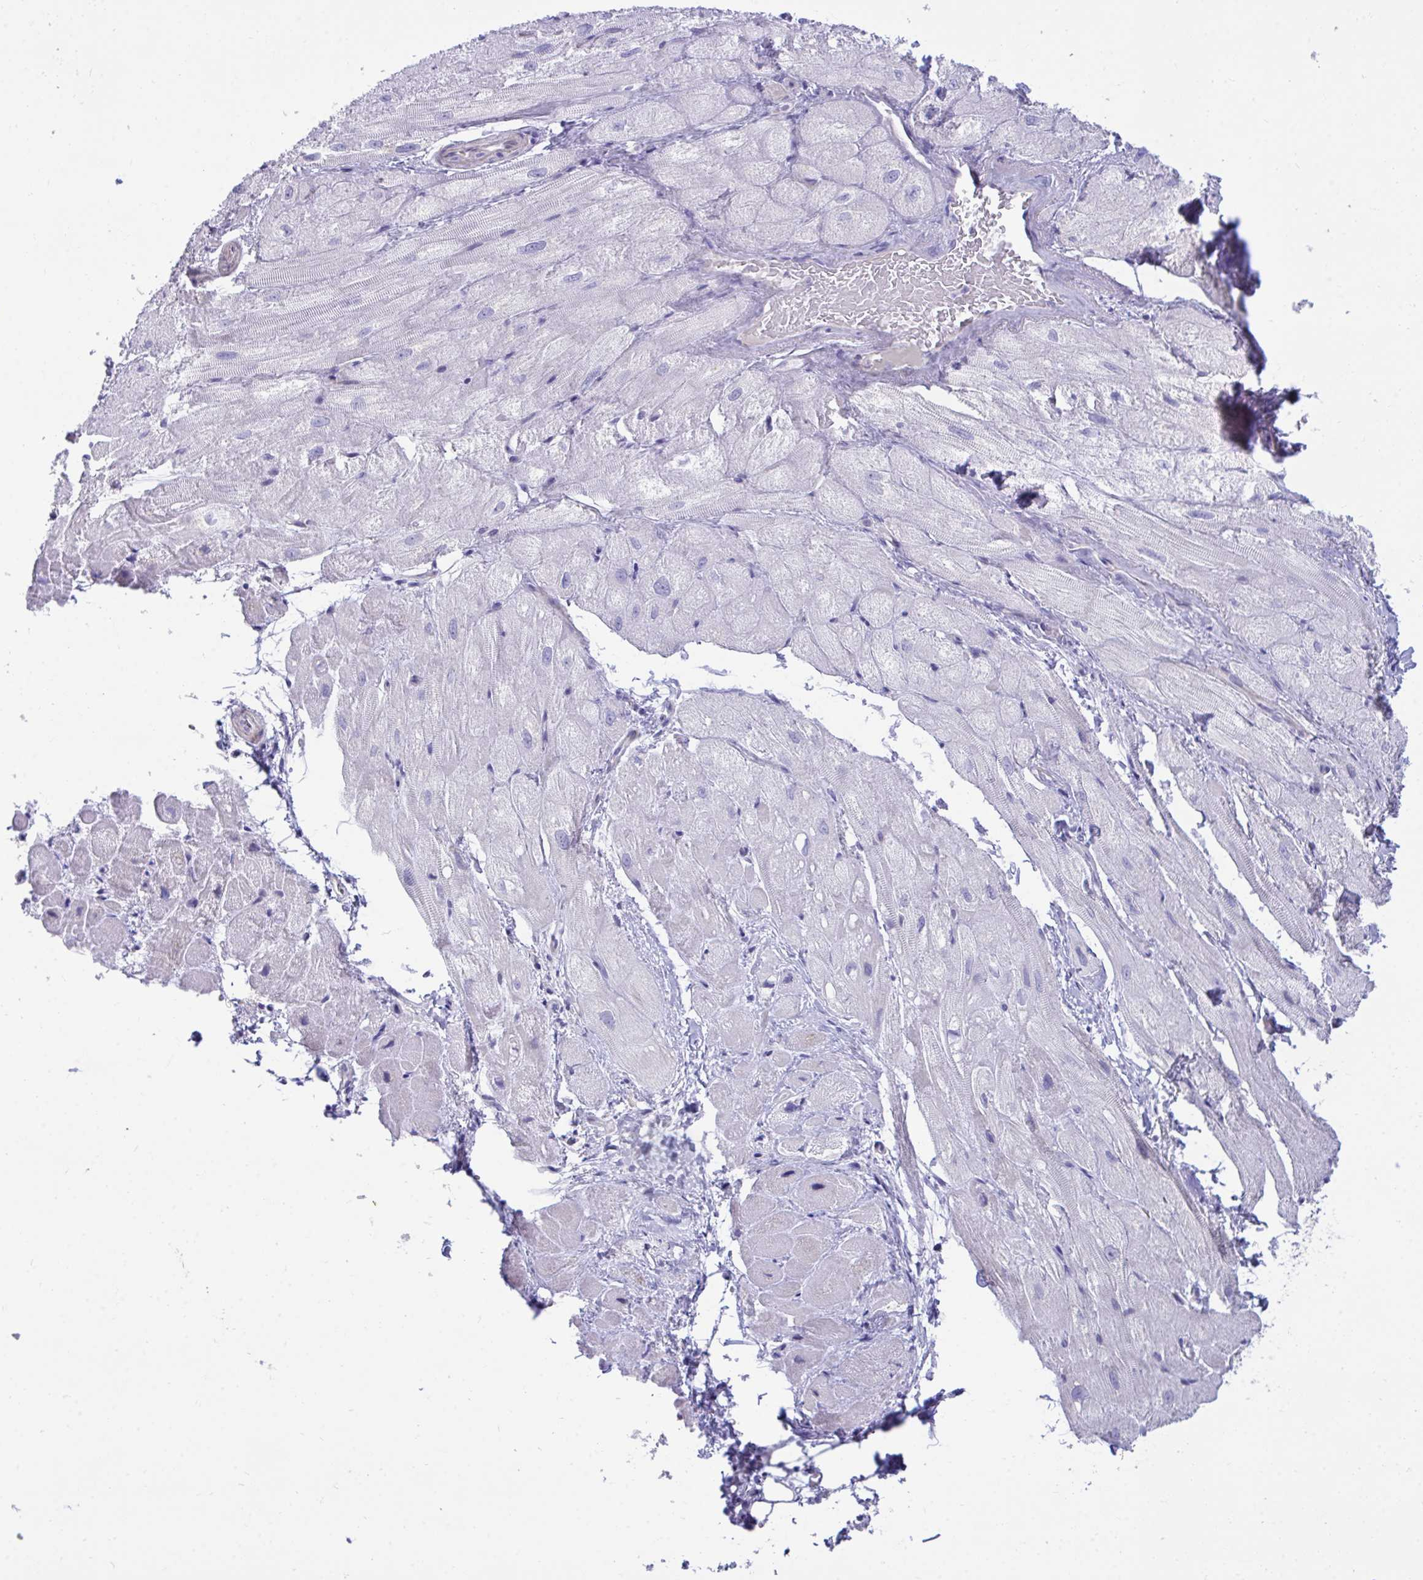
{"staining": {"intensity": "negative", "quantity": "none", "location": "none"}, "tissue": "heart muscle", "cell_type": "Cardiomyocytes", "image_type": "normal", "snomed": [{"axis": "morphology", "description": "Normal tissue, NOS"}, {"axis": "topography", "description": "Heart"}], "caption": "A high-resolution image shows immunohistochemistry staining of unremarkable heart muscle, which demonstrates no significant positivity in cardiomyocytes.", "gene": "MED9", "patient": {"sex": "male", "age": 62}}